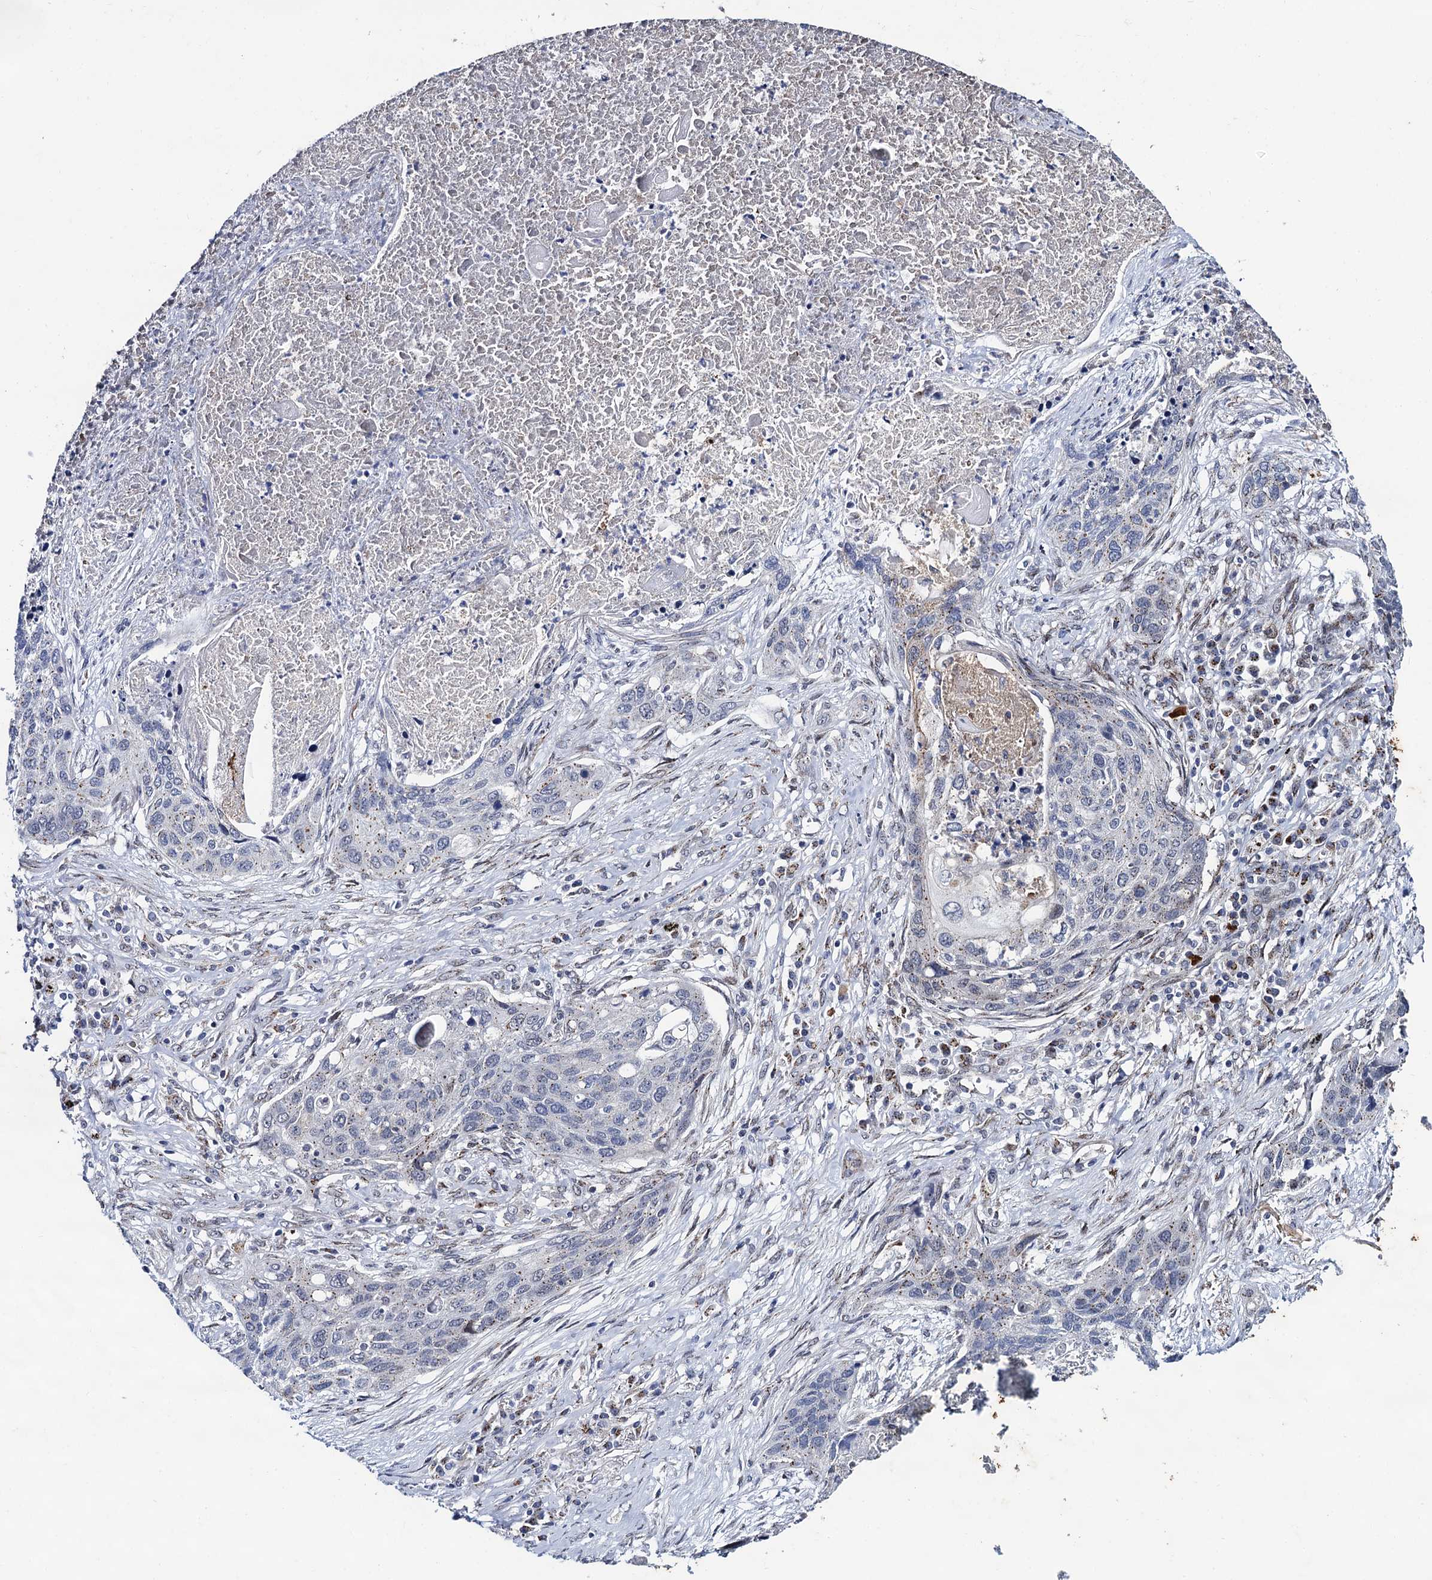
{"staining": {"intensity": "weak", "quantity": "<25%", "location": "cytoplasmic/membranous"}, "tissue": "lung cancer", "cell_type": "Tumor cells", "image_type": "cancer", "snomed": [{"axis": "morphology", "description": "Squamous cell carcinoma, NOS"}, {"axis": "topography", "description": "Lung"}], "caption": "Immunohistochemical staining of human squamous cell carcinoma (lung) reveals no significant expression in tumor cells. (DAB immunohistochemistry (IHC) visualized using brightfield microscopy, high magnification).", "gene": "THAP2", "patient": {"sex": "female", "age": 63}}